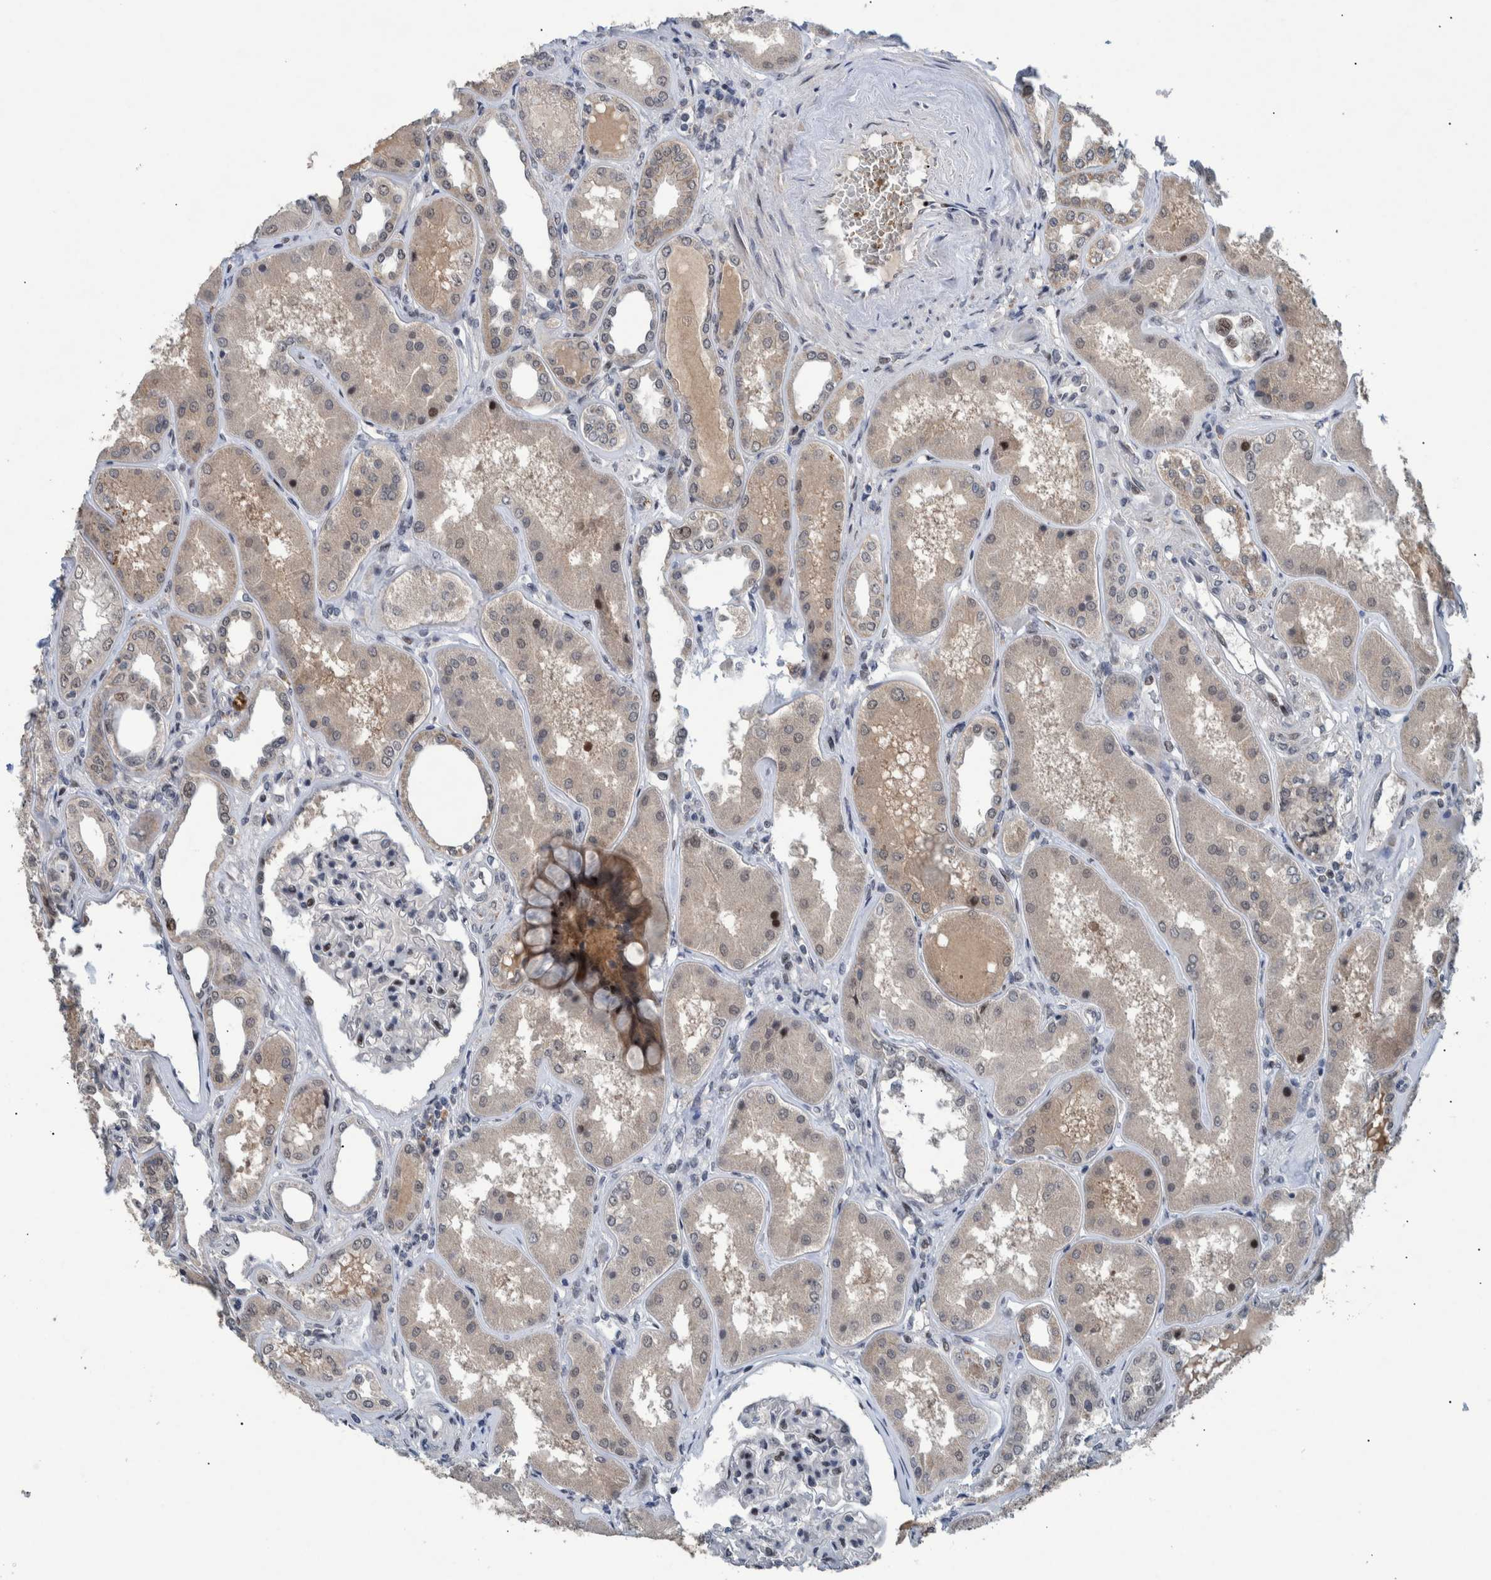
{"staining": {"intensity": "moderate", "quantity": "<25%", "location": "nuclear"}, "tissue": "kidney", "cell_type": "Cells in glomeruli", "image_type": "normal", "snomed": [{"axis": "morphology", "description": "Normal tissue, NOS"}, {"axis": "topography", "description": "Kidney"}], "caption": "About <25% of cells in glomeruli in unremarkable human kidney display moderate nuclear protein positivity as visualized by brown immunohistochemical staining.", "gene": "ESRP1", "patient": {"sex": "female", "age": 56}}